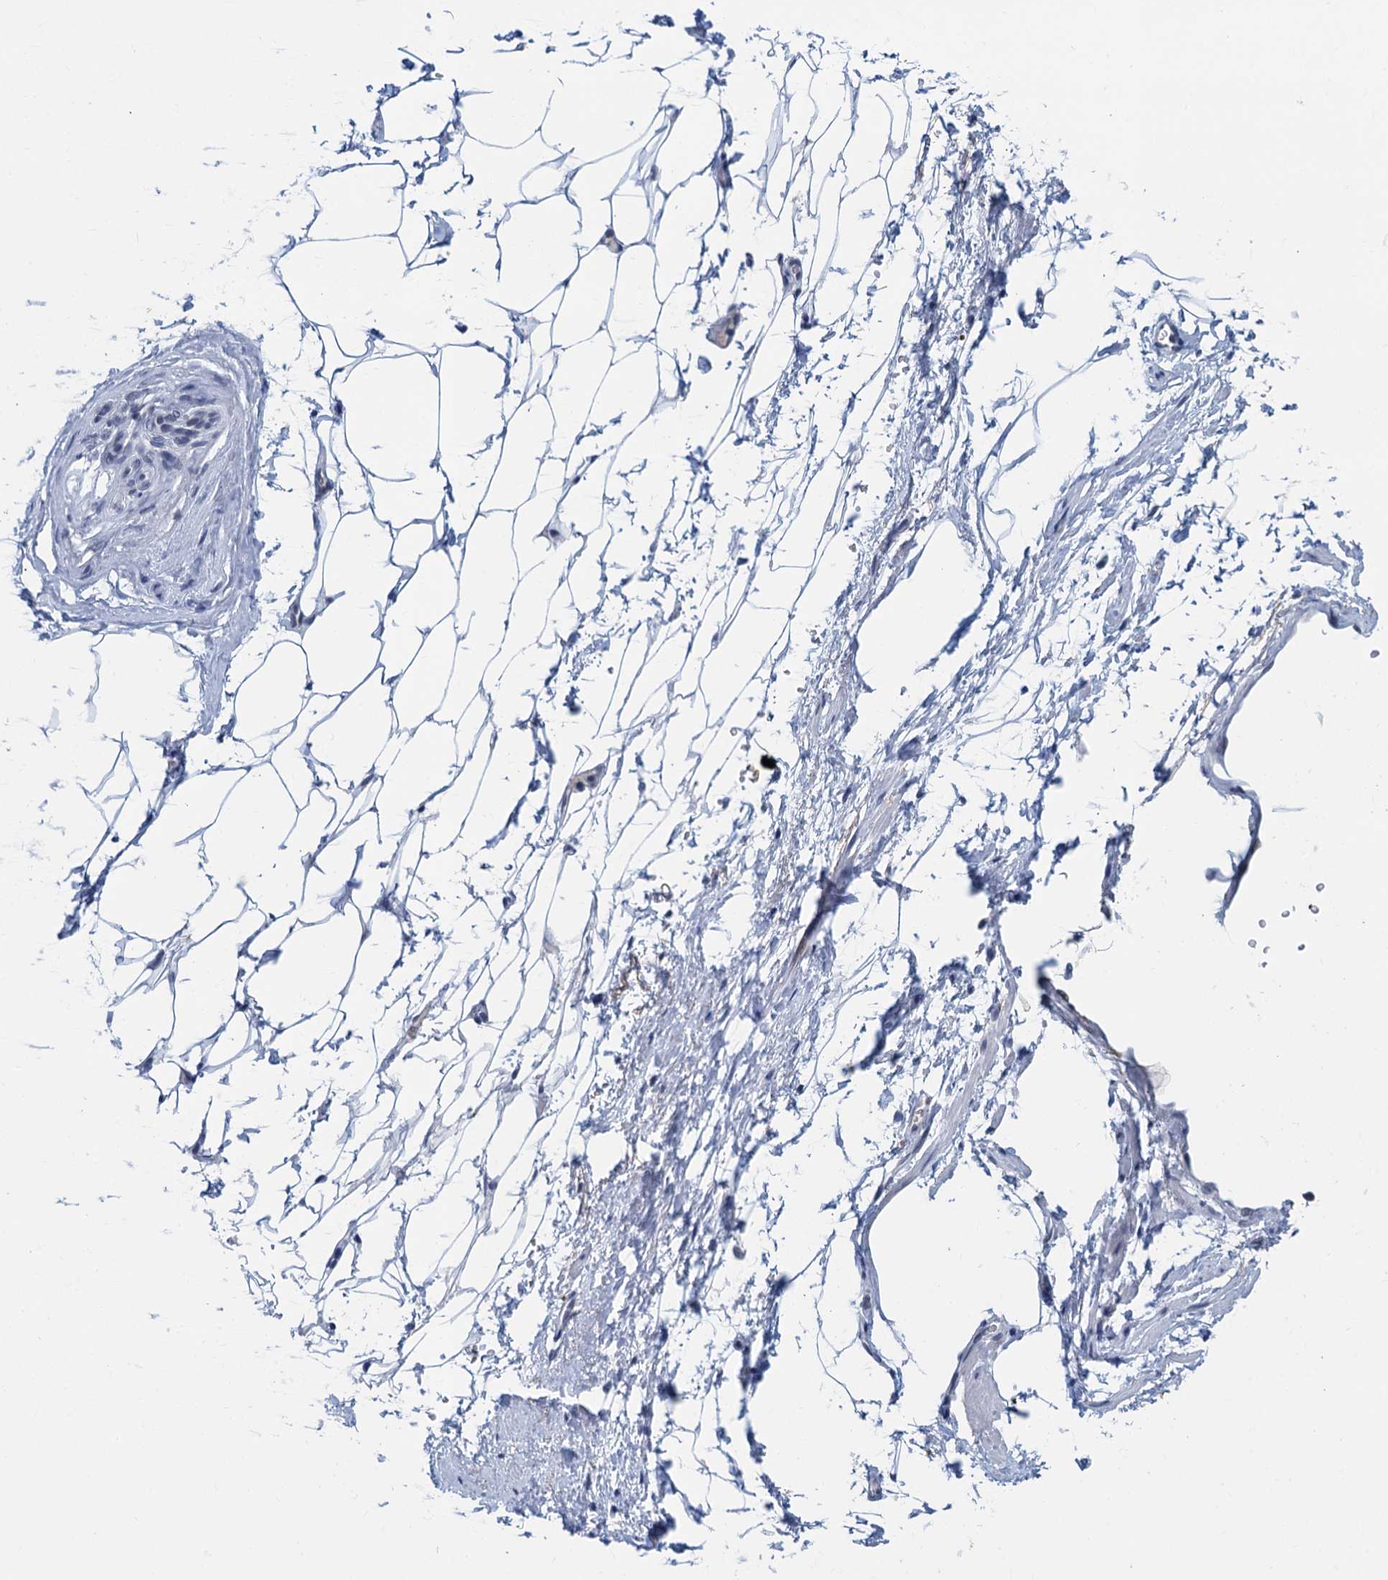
{"staining": {"intensity": "negative", "quantity": "none", "location": "none"}, "tissue": "adipose tissue", "cell_type": "Adipocytes", "image_type": "normal", "snomed": [{"axis": "morphology", "description": "Normal tissue, NOS"}, {"axis": "morphology", "description": "Adenocarcinoma, Low grade"}, {"axis": "topography", "description": "Prostate"}, {"axis": "topography", "description": "Peripheral nerve tissue"}], "caption": "A high-resolution photomicrograph shows immunohistochemistry (IHC) staining of benign adipose tissue, which reveals no significant positivity in adipocytes.", "gene": "EPS8L1", "patient": {"sex": "male", "age": 63}}